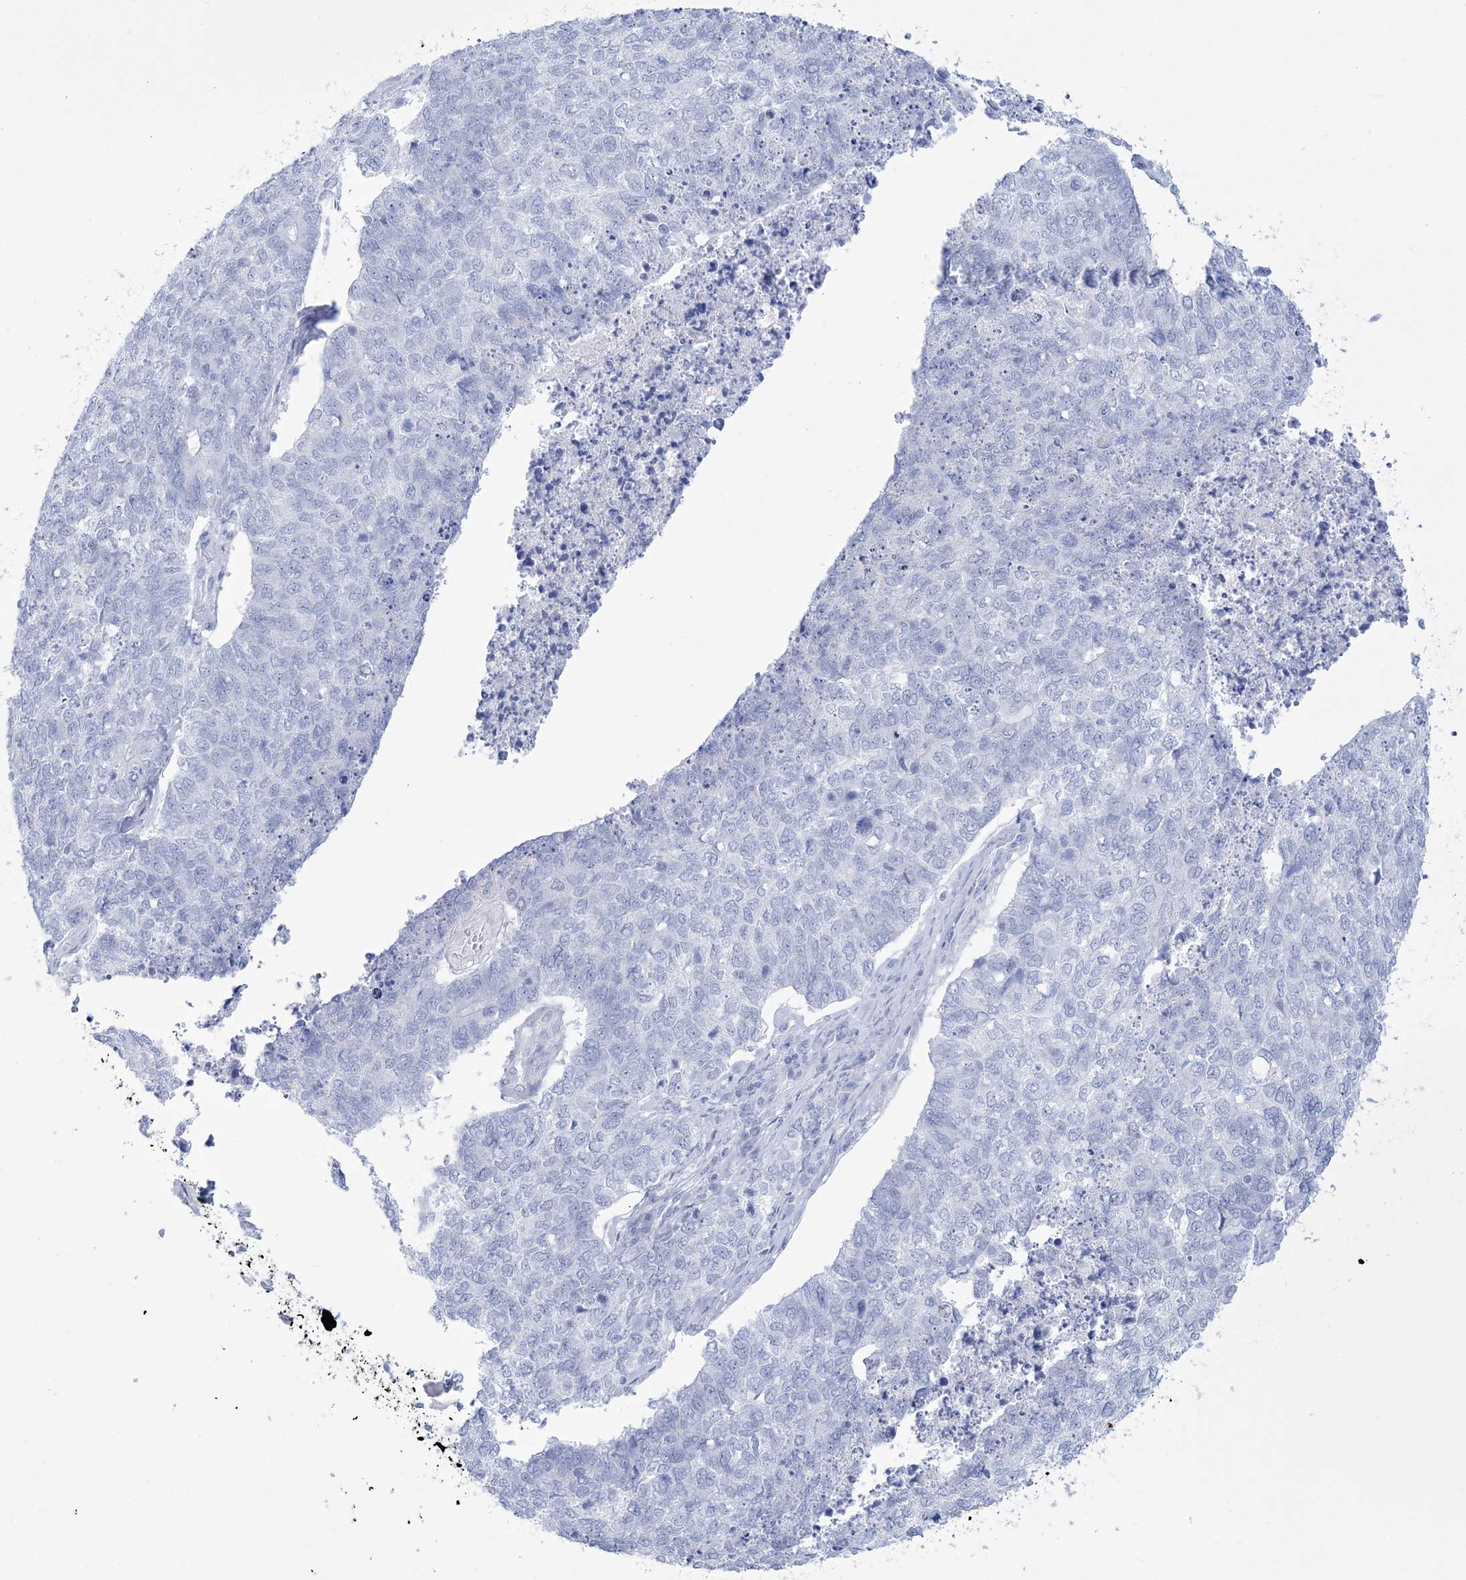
{"staining": {"intensity": "negative", "quantity": "none", "location": "none"}, "tissue": "cervical cancer", "cell_type": "Tumor cells", "image_type": "cancer", "snomed": [{"axis": "morphology", "description": "Squamous cell carcinoma, NOS"}, {"axis": "topography", "description": "Cervix"}], "caption": "This is an immunohistochemistry (IHC) micrograph of human squamous cell carcinoma (cervical). There is no expression in tumor cells.", "gene": "RBP2", "patient": {"sex": "female", "age": 63}}